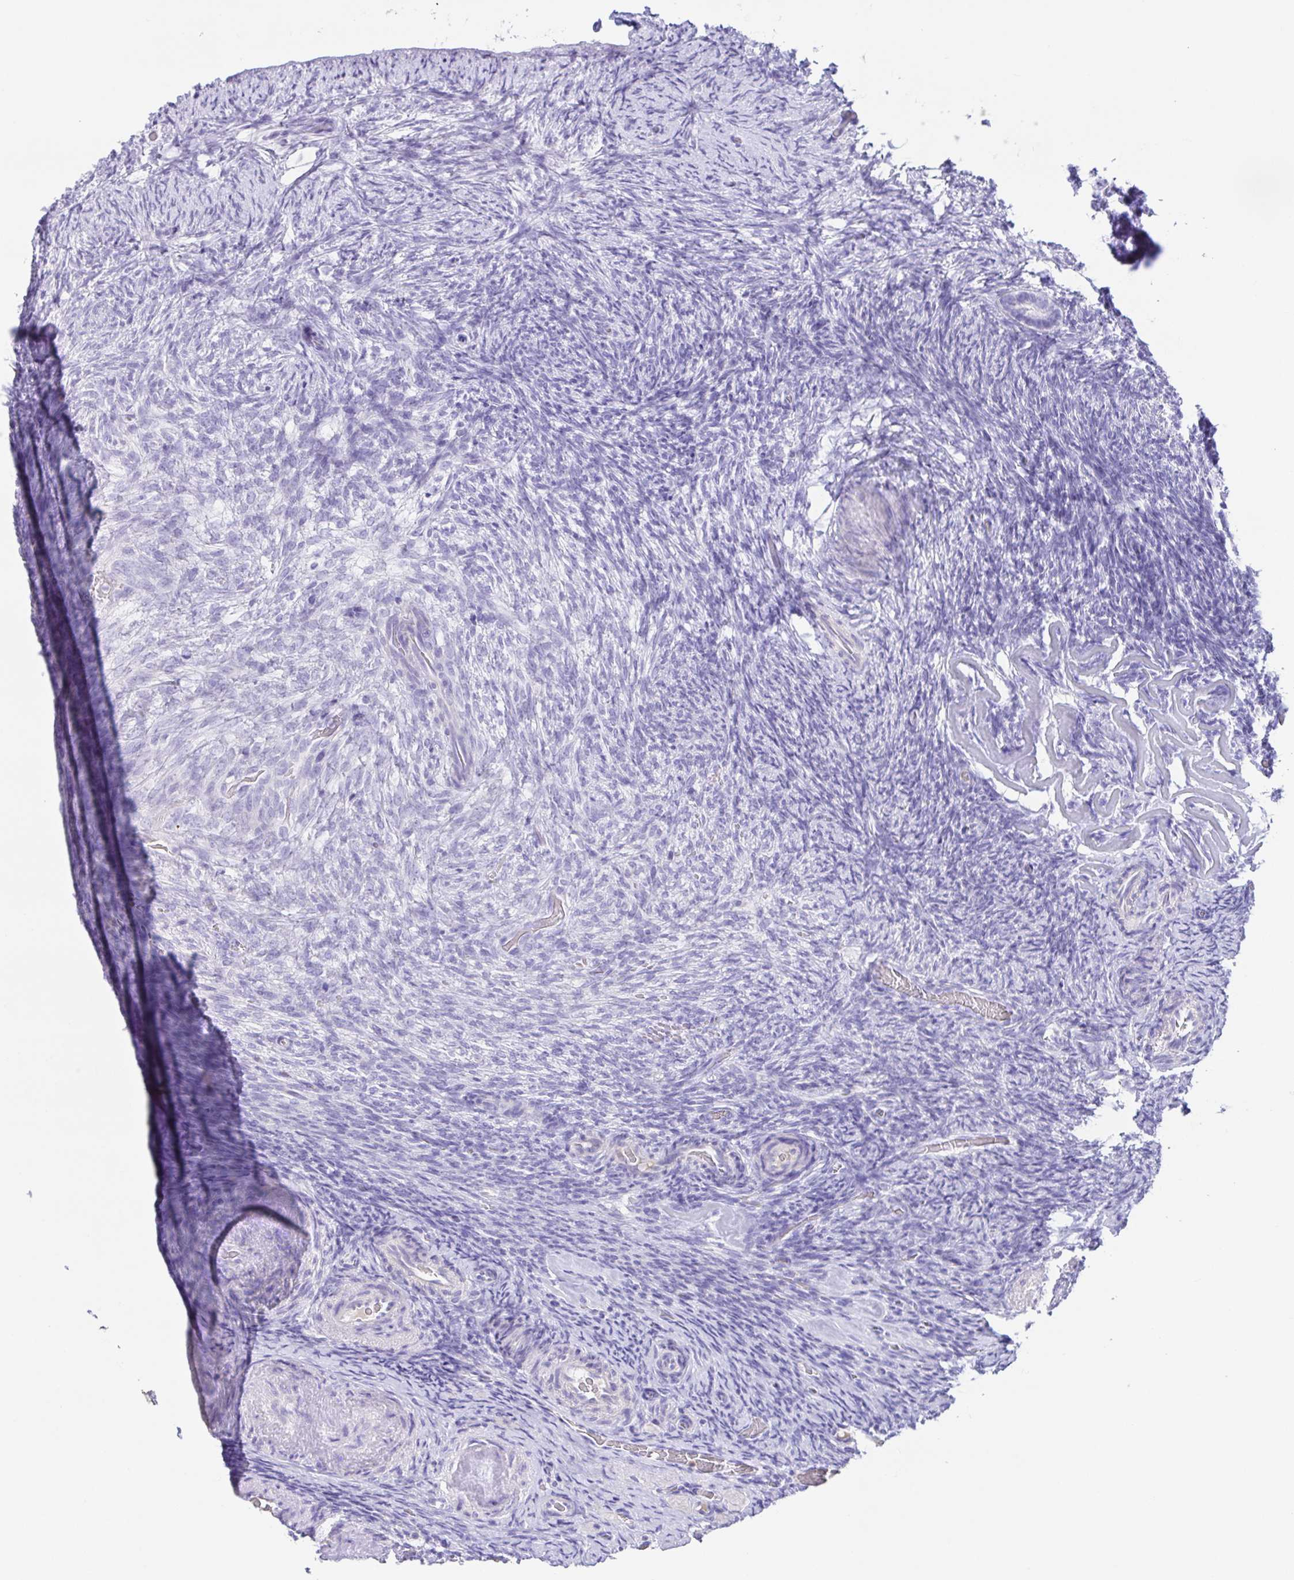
{"staining": {"intensity": "negative", "quantity": "none", "location": "none"}, "tissue": "ovary", "cell_type": "Ovarian stroma cells", "image_type": "normal", "snomed": [{"axis": "morphology", "description": "Normal tissue, NOS"}, {"axis": "topography", "description": "Ovary"}], "caption": "IHC histopathology image of benign ovary stained for a protein (brown), which reveals no expression in ovarian stroma cells. (Immunohistochemistry, brightfield microscopy, high magnification).", "gene": "ARPP21", "patient": {"sex": "female", "age": 34}}